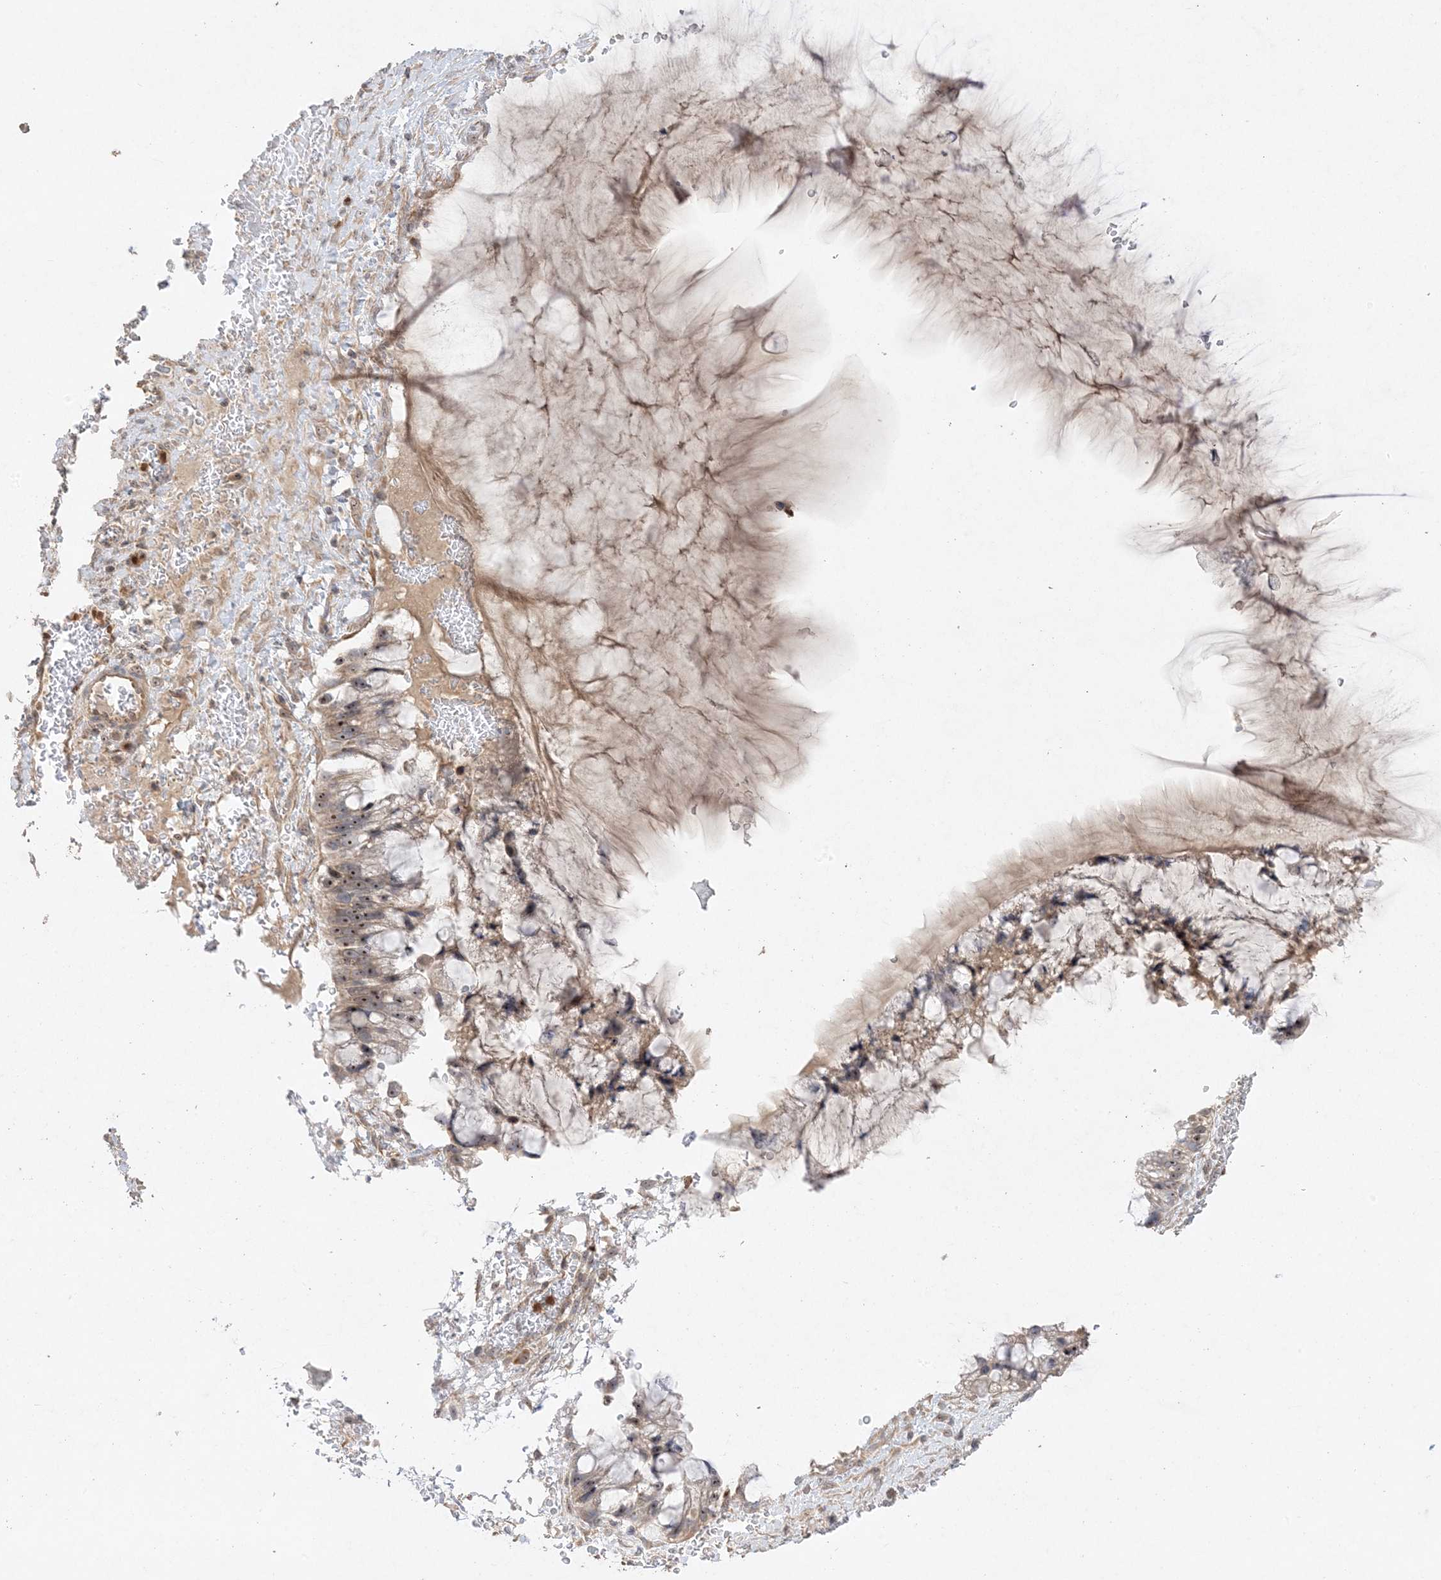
{"staining": {"intensity": "moderate", "quantity": "25%-75%", "location": "nuclear"}, "tissue": "ovarian cancer", "cell_type": "Tumor cells", "image_type": "cancer", "snomed": [{"axis": "morphology", "description": "Cystadenocarcinoma, mucinous, NOS"}, {"axis": "topography", "description": "Ovary"}], "caption": "Immunohistochemical staining of human ovarian mucinous cystadenocarcinoma displays moderate nuclear protein positivity in about 25%-75% of tumor cells.", "gene": "DDX18", "patient": {"sex": "female", "age": 37}}